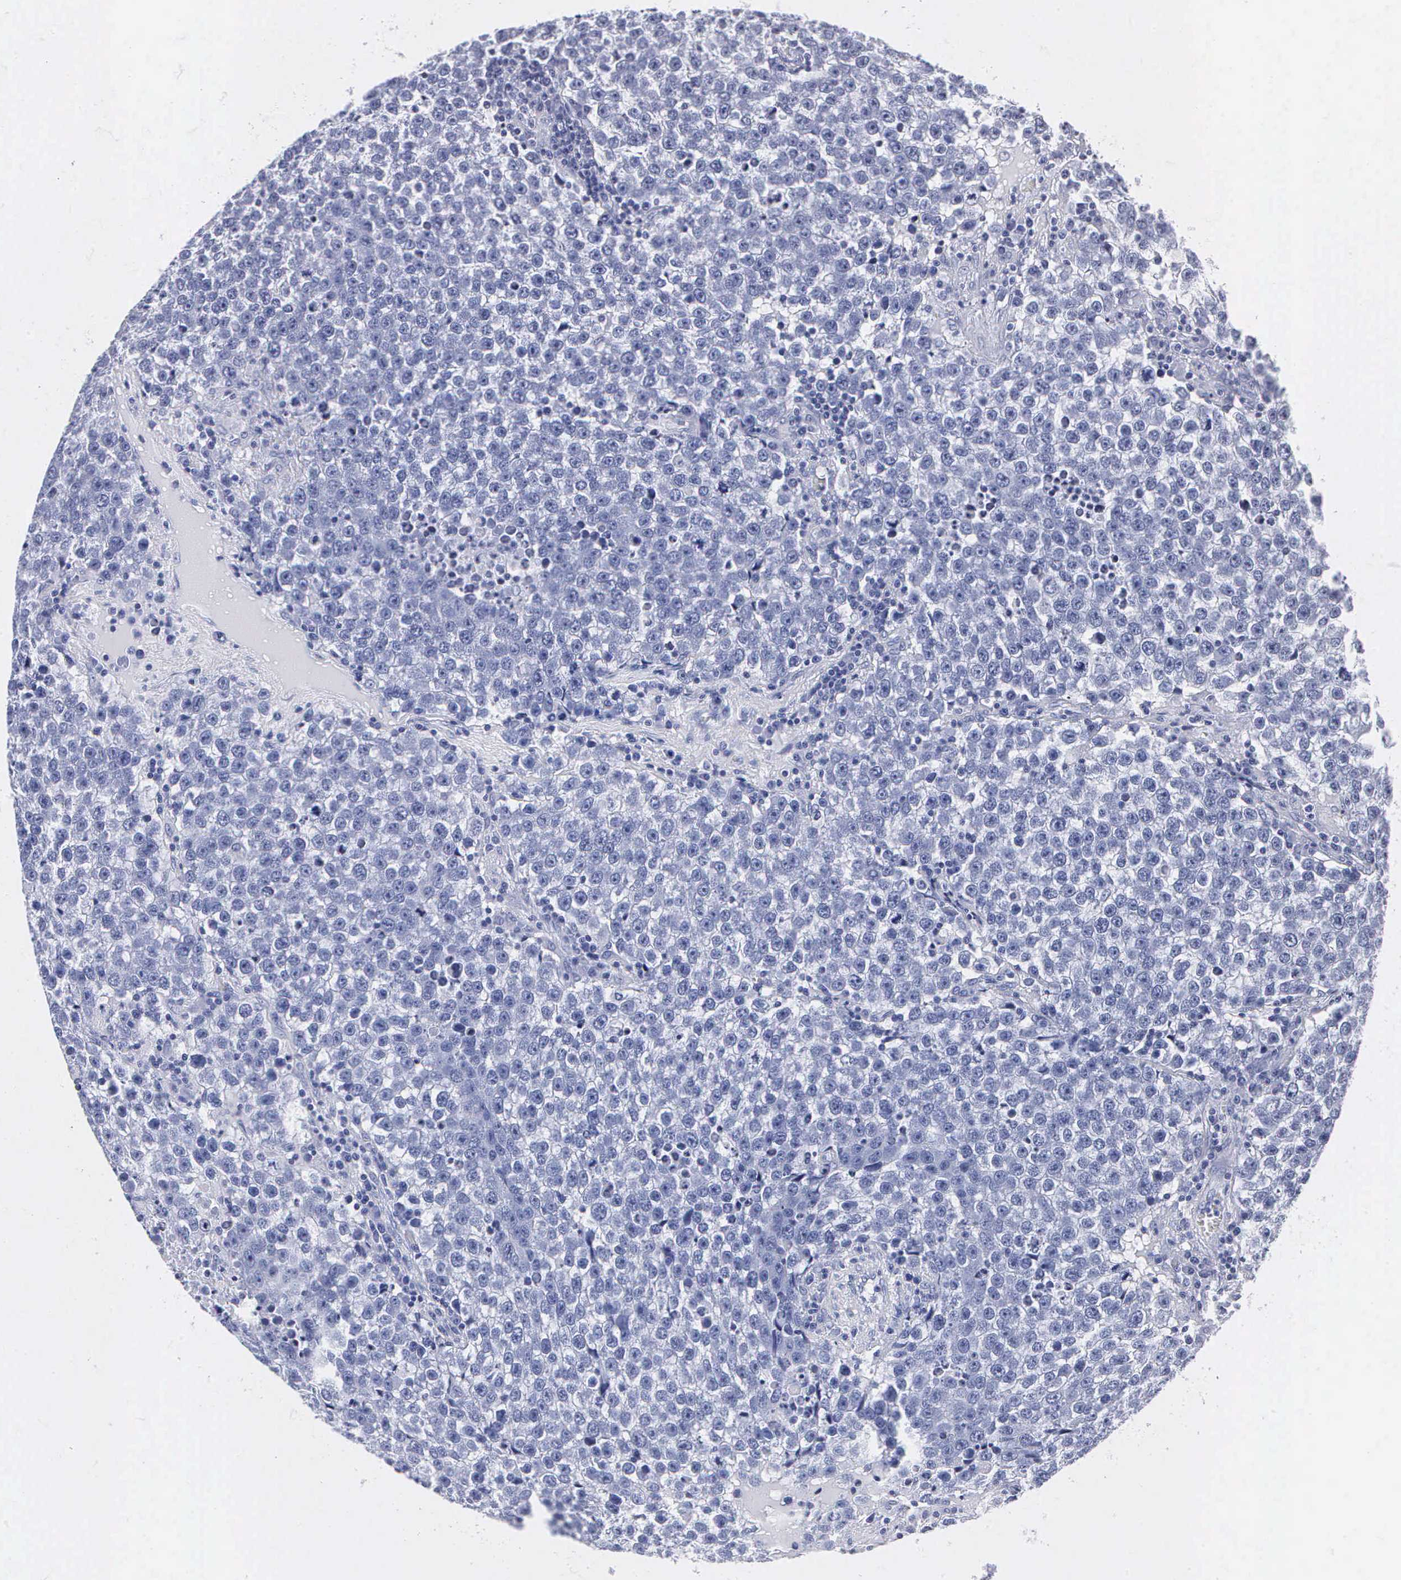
{"staining": {"intensity": "negative", "quantity": "none", "location": "none"}, "tissue": "testis cancer", "cell_type": "Tumor cells", "image_type": "cancer", "snomed": [{"axis": "morphology", "description": "Seminoma, NOS"}, {"axis": "topography", "description": "Testis"}], "caption": "A histopathology image of testis cancer stained for a protein demonstrates no brown staining in tumor cells.", "gene": "MB", "patient": {"sex": "male", "age": 36}}